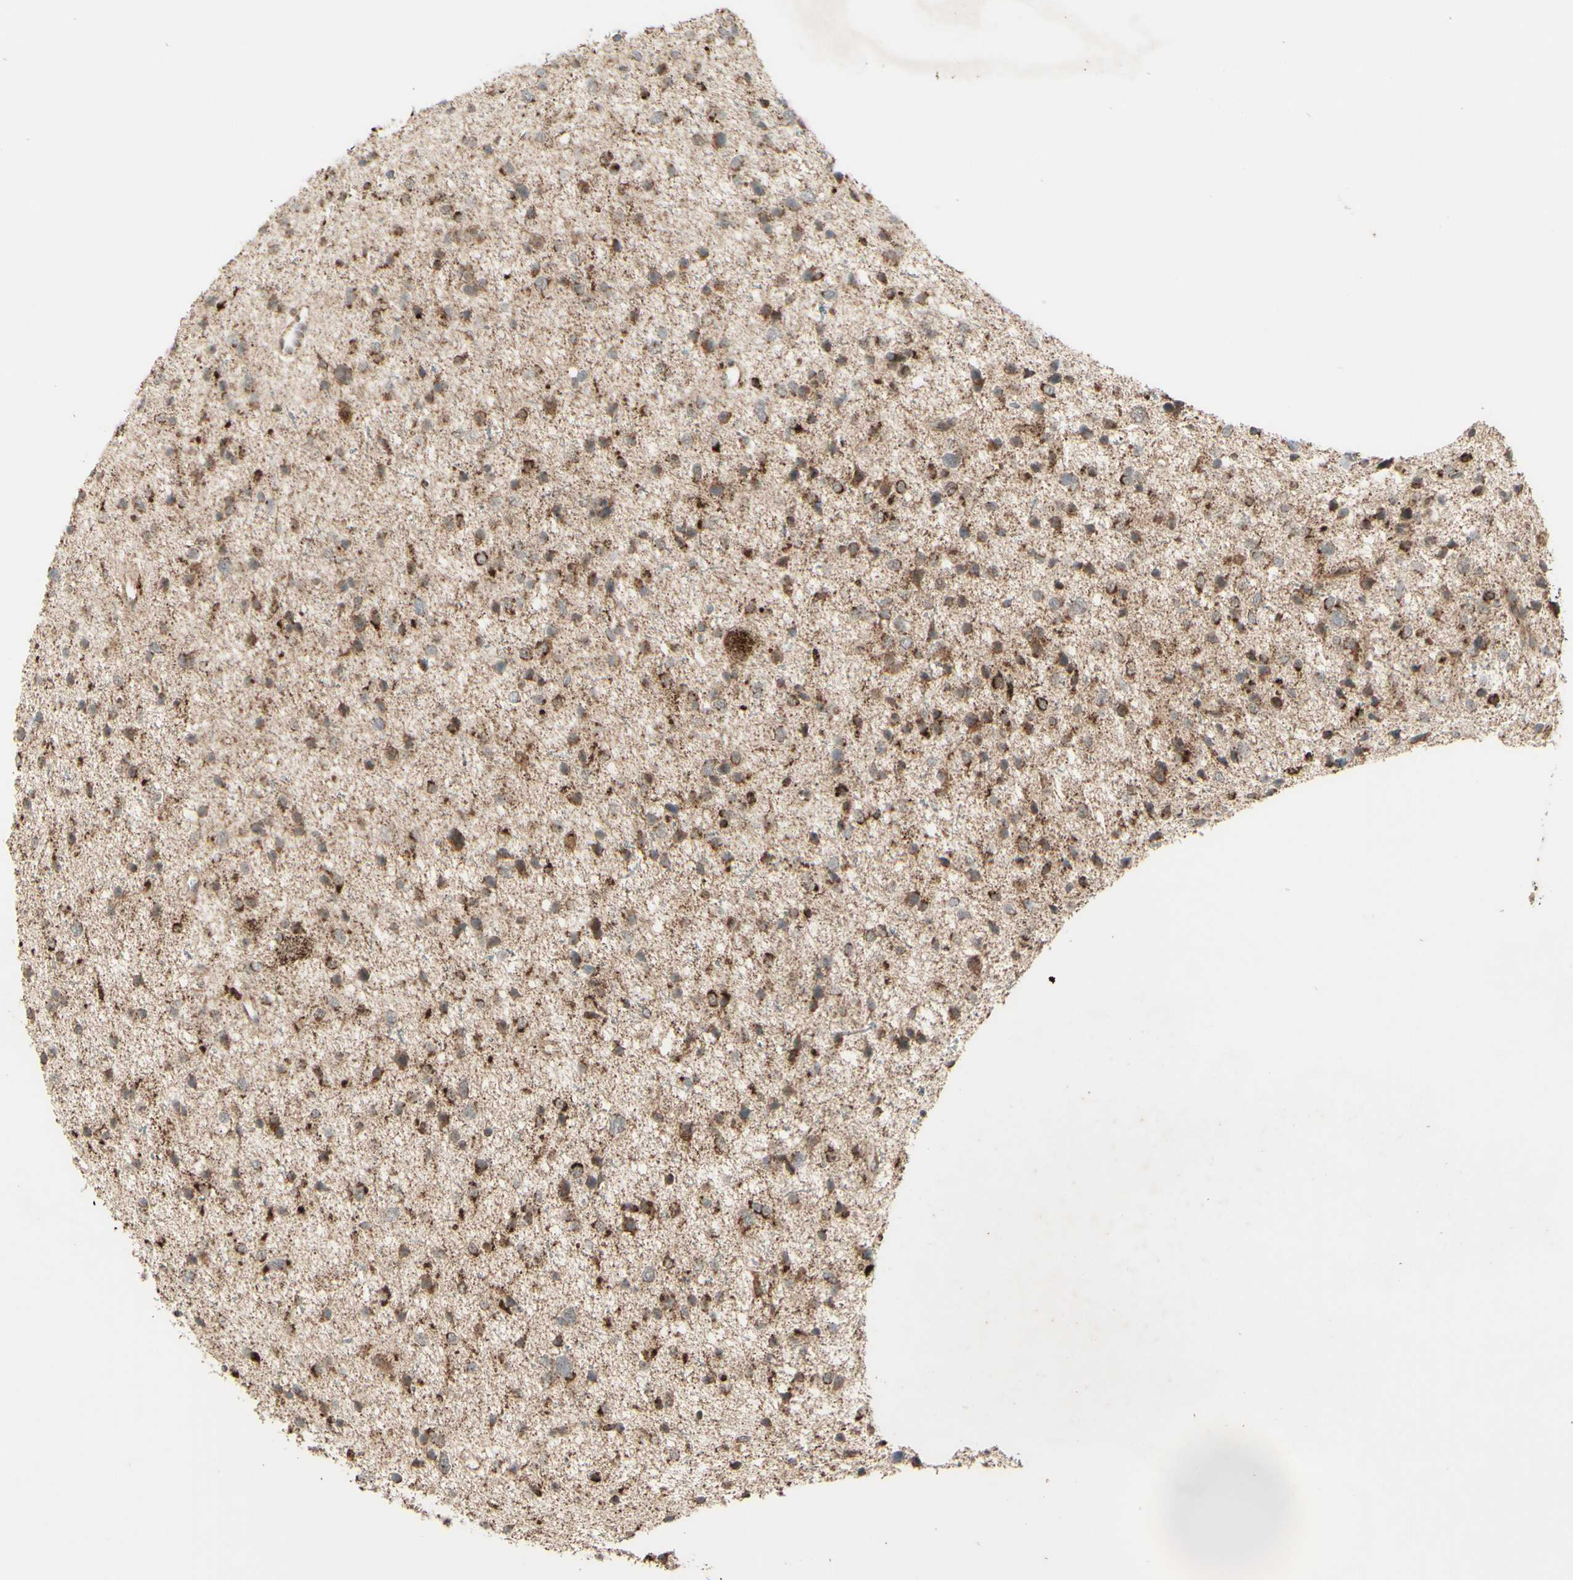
{"staining": {"intensity": "moderate", "quantity": ">75%", "location": "cytoplasmic/membranous"}, "tissue": "glioma", "cell_type": "Tumor cells", "image_type": "cancer", "snomed": [{"axis": "morphology", "description": "Glioma, malignant, Low grade"}, {"axis": "topography", "description": "Brain"}], "caption": "This is a histology image of immunohistochemistry staining of low-grade glioma (malignant), which shows moderate staining in the cytoplasmic/membranous of tumor cells.", "gene": "DHRS3", "patient": {"sex": "female", "age": 37}}